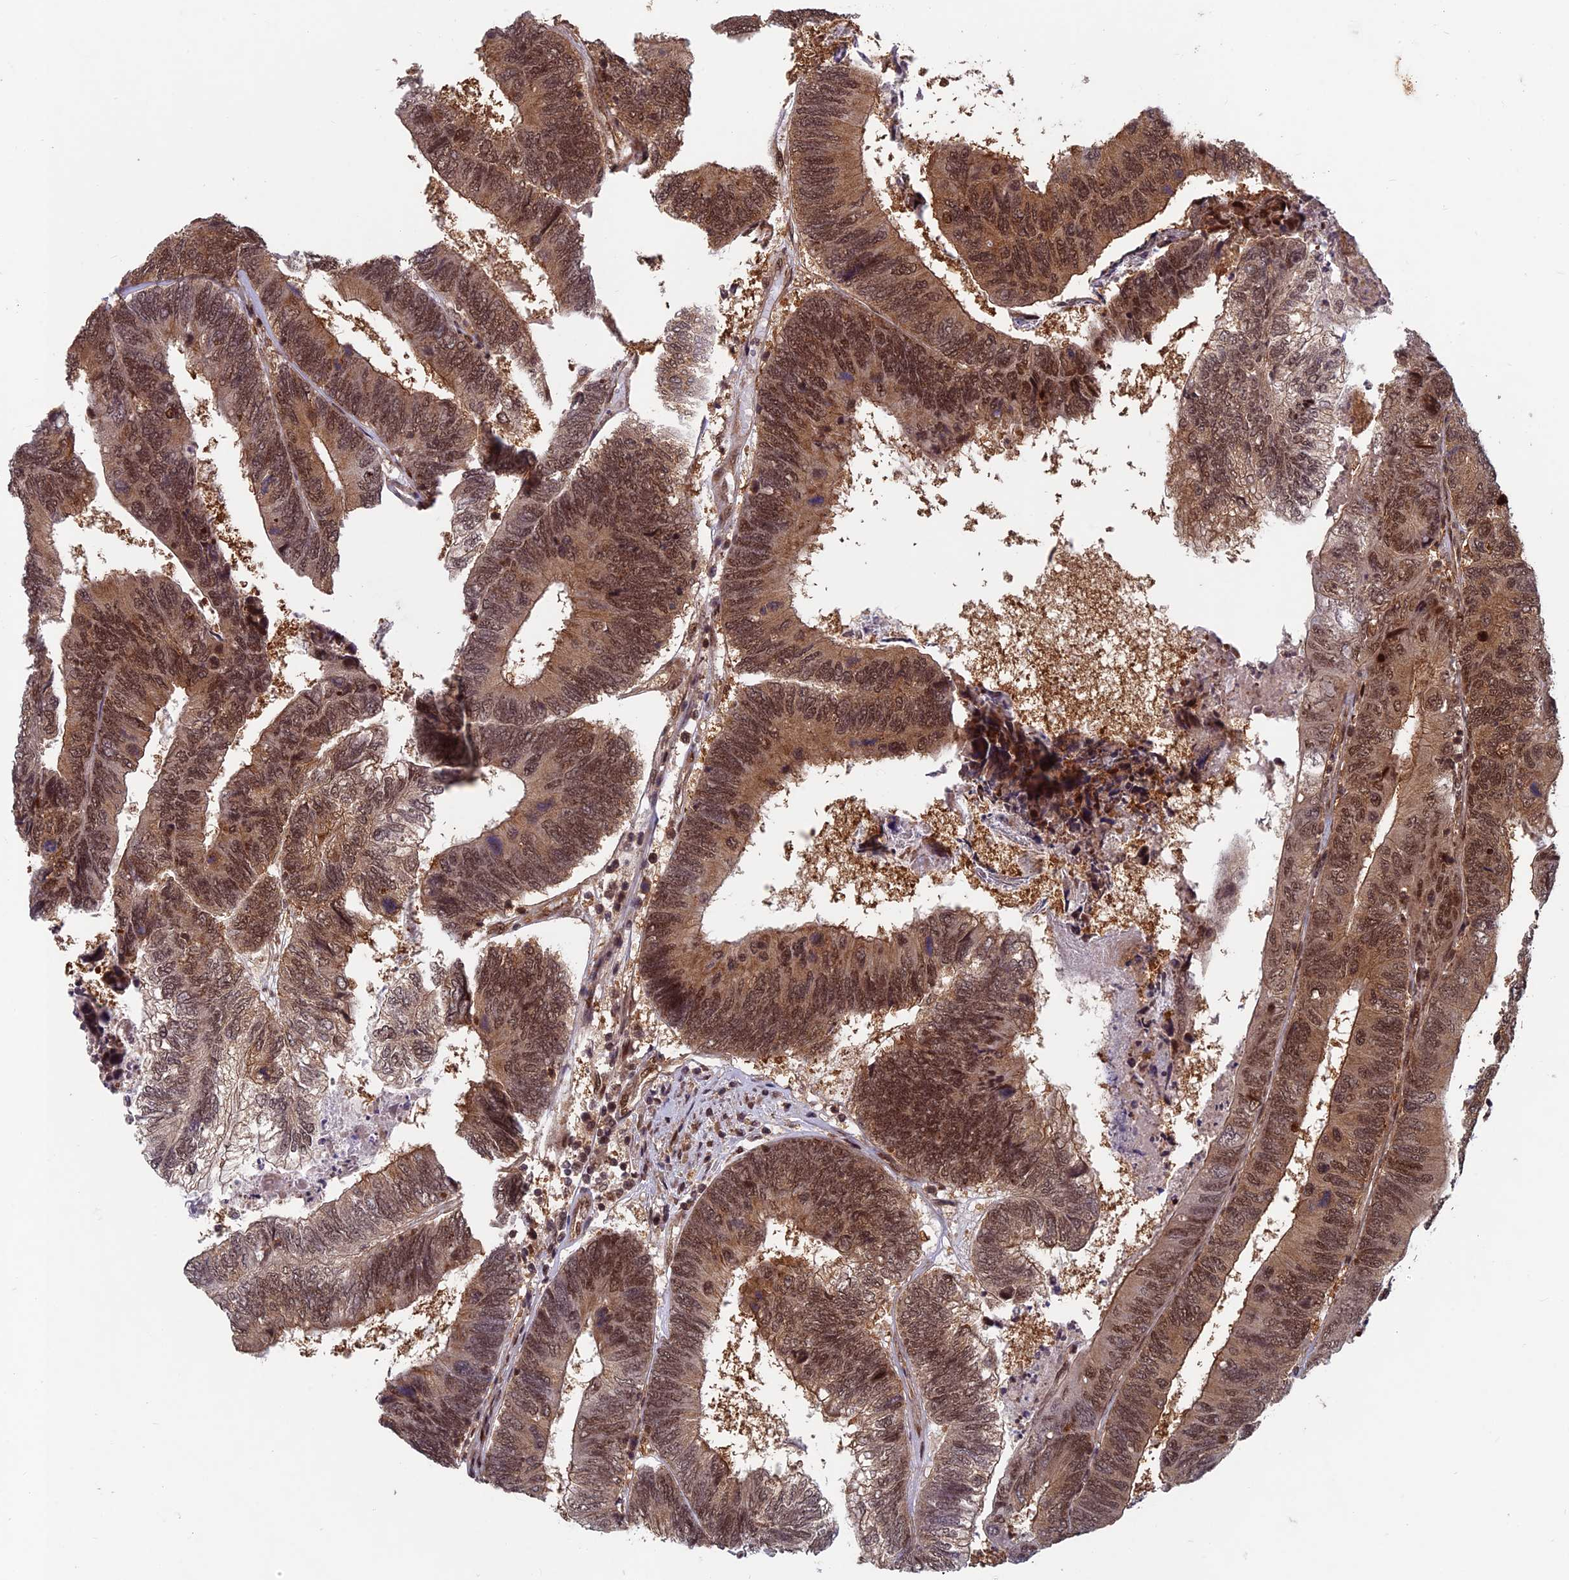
{"staining": {"intensity": "moderate", "quantity": ">75%", "location": "cytoplasmic/membranous,nuclear"}, "tissue": "colorectal cancer", "cell_type": "Tumor cells", "image_type": "cancer", "snomed": [{"axis": "morphology", "description": "Adenocarcinoma, NOS"}, {"axis": "topography", "description": "Colon"}], "caption": "DAB immunohistochemical staining of human adenocarcinoma (colorectal) exhibits moderate cytoplasmic/membranous and nuclear protein positivity in about >75% of tumor cells.", "gene": "FAM53C", "patient": {"sex": "female", "age": 67}}